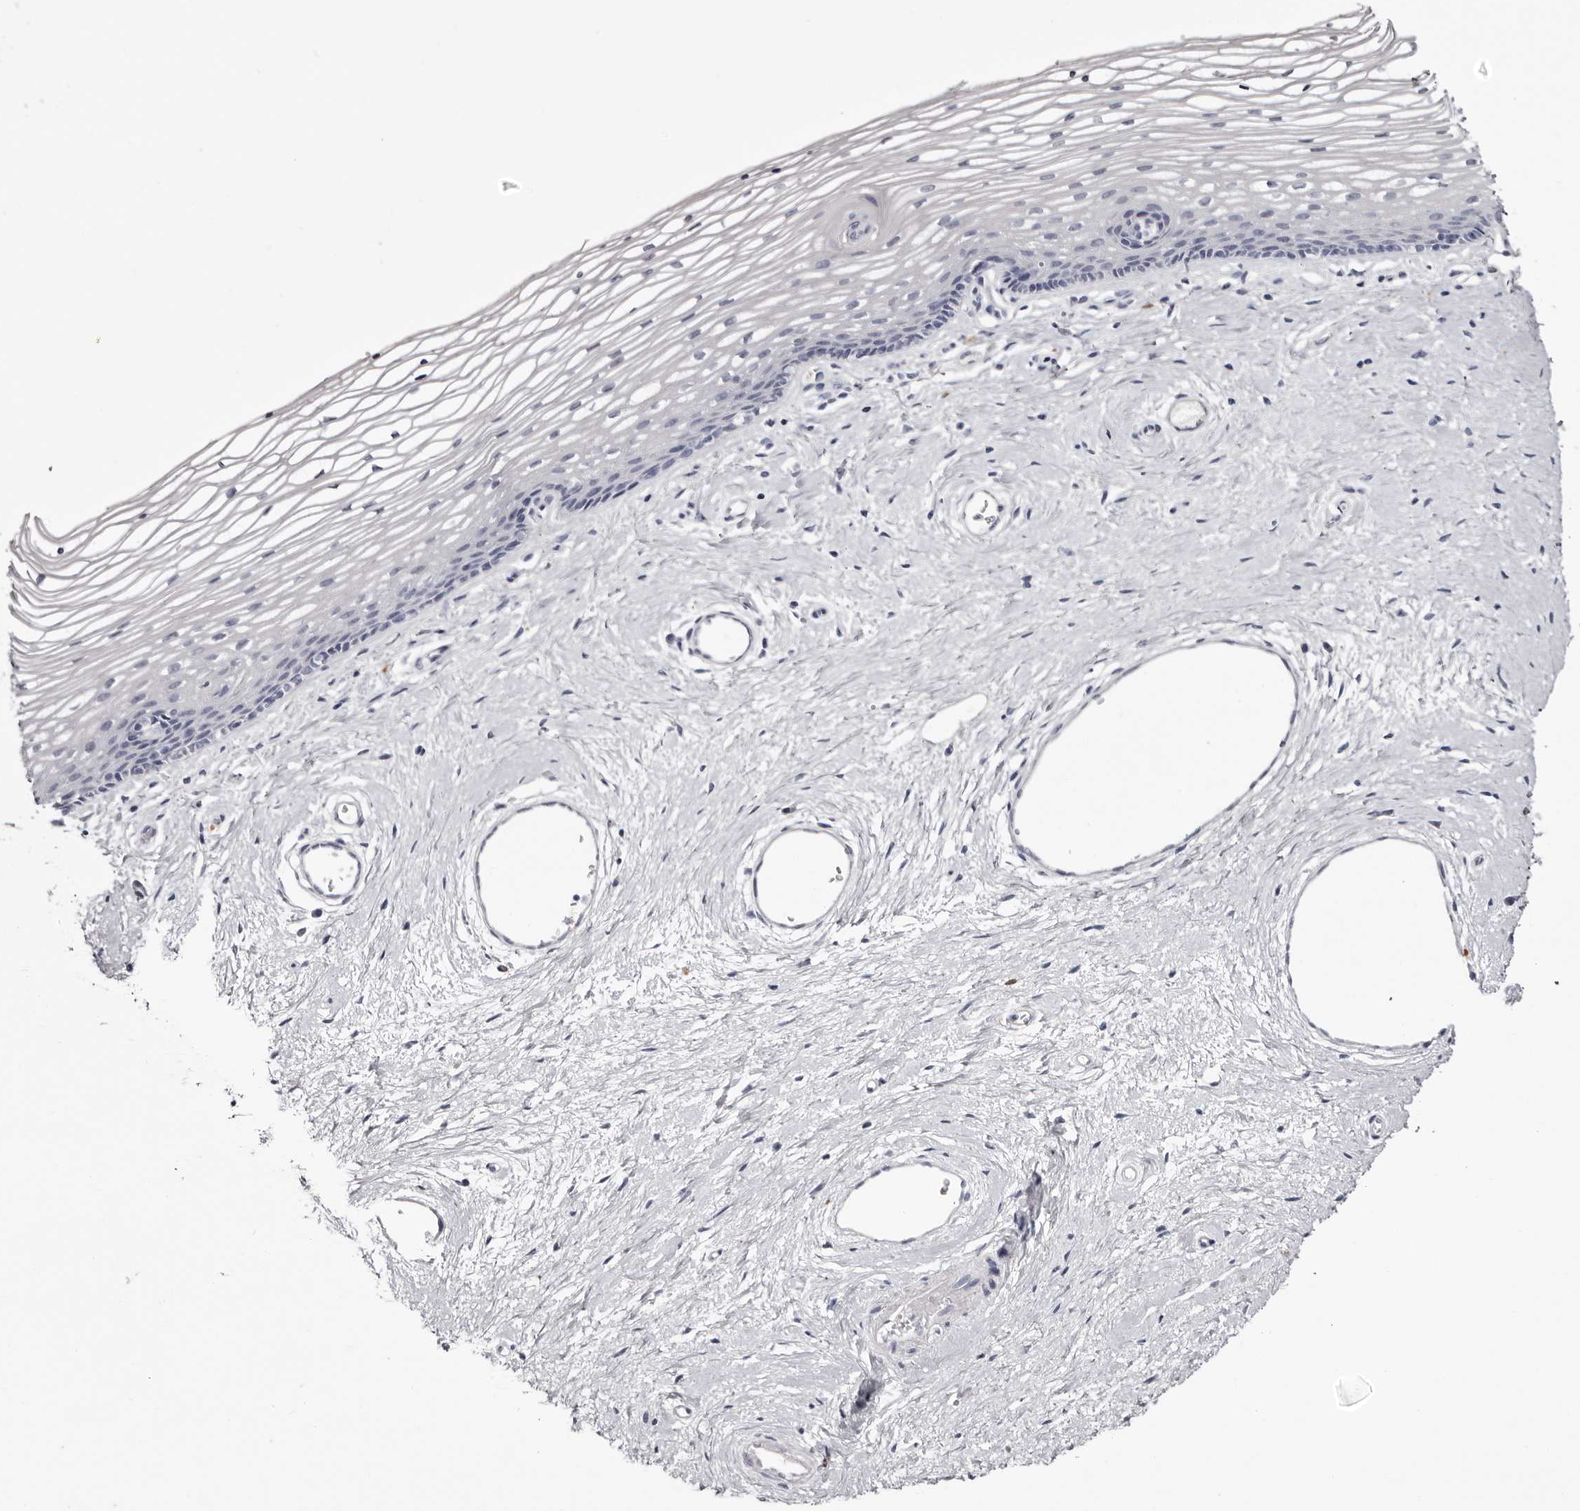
{"staining": {"intensity": "negative", "quantity": "none", "location": "none"}, "tissue": "vagina", "cell_type": "Squamous epithelial cells", "image_type": "normal", "snomed": [{"axis": "morphology", "description": "Normal tissue, NOS"}, {"axis": "topography", "description": "Vagina"}], "caption": "Squamous epithelial cells show no significant protein expression in unremarkable vagina. (DAB immunohistochemistry with hematoxylin counter stain).", "gene": "CA6", "patient": {"sex": "female", "age": 46}}